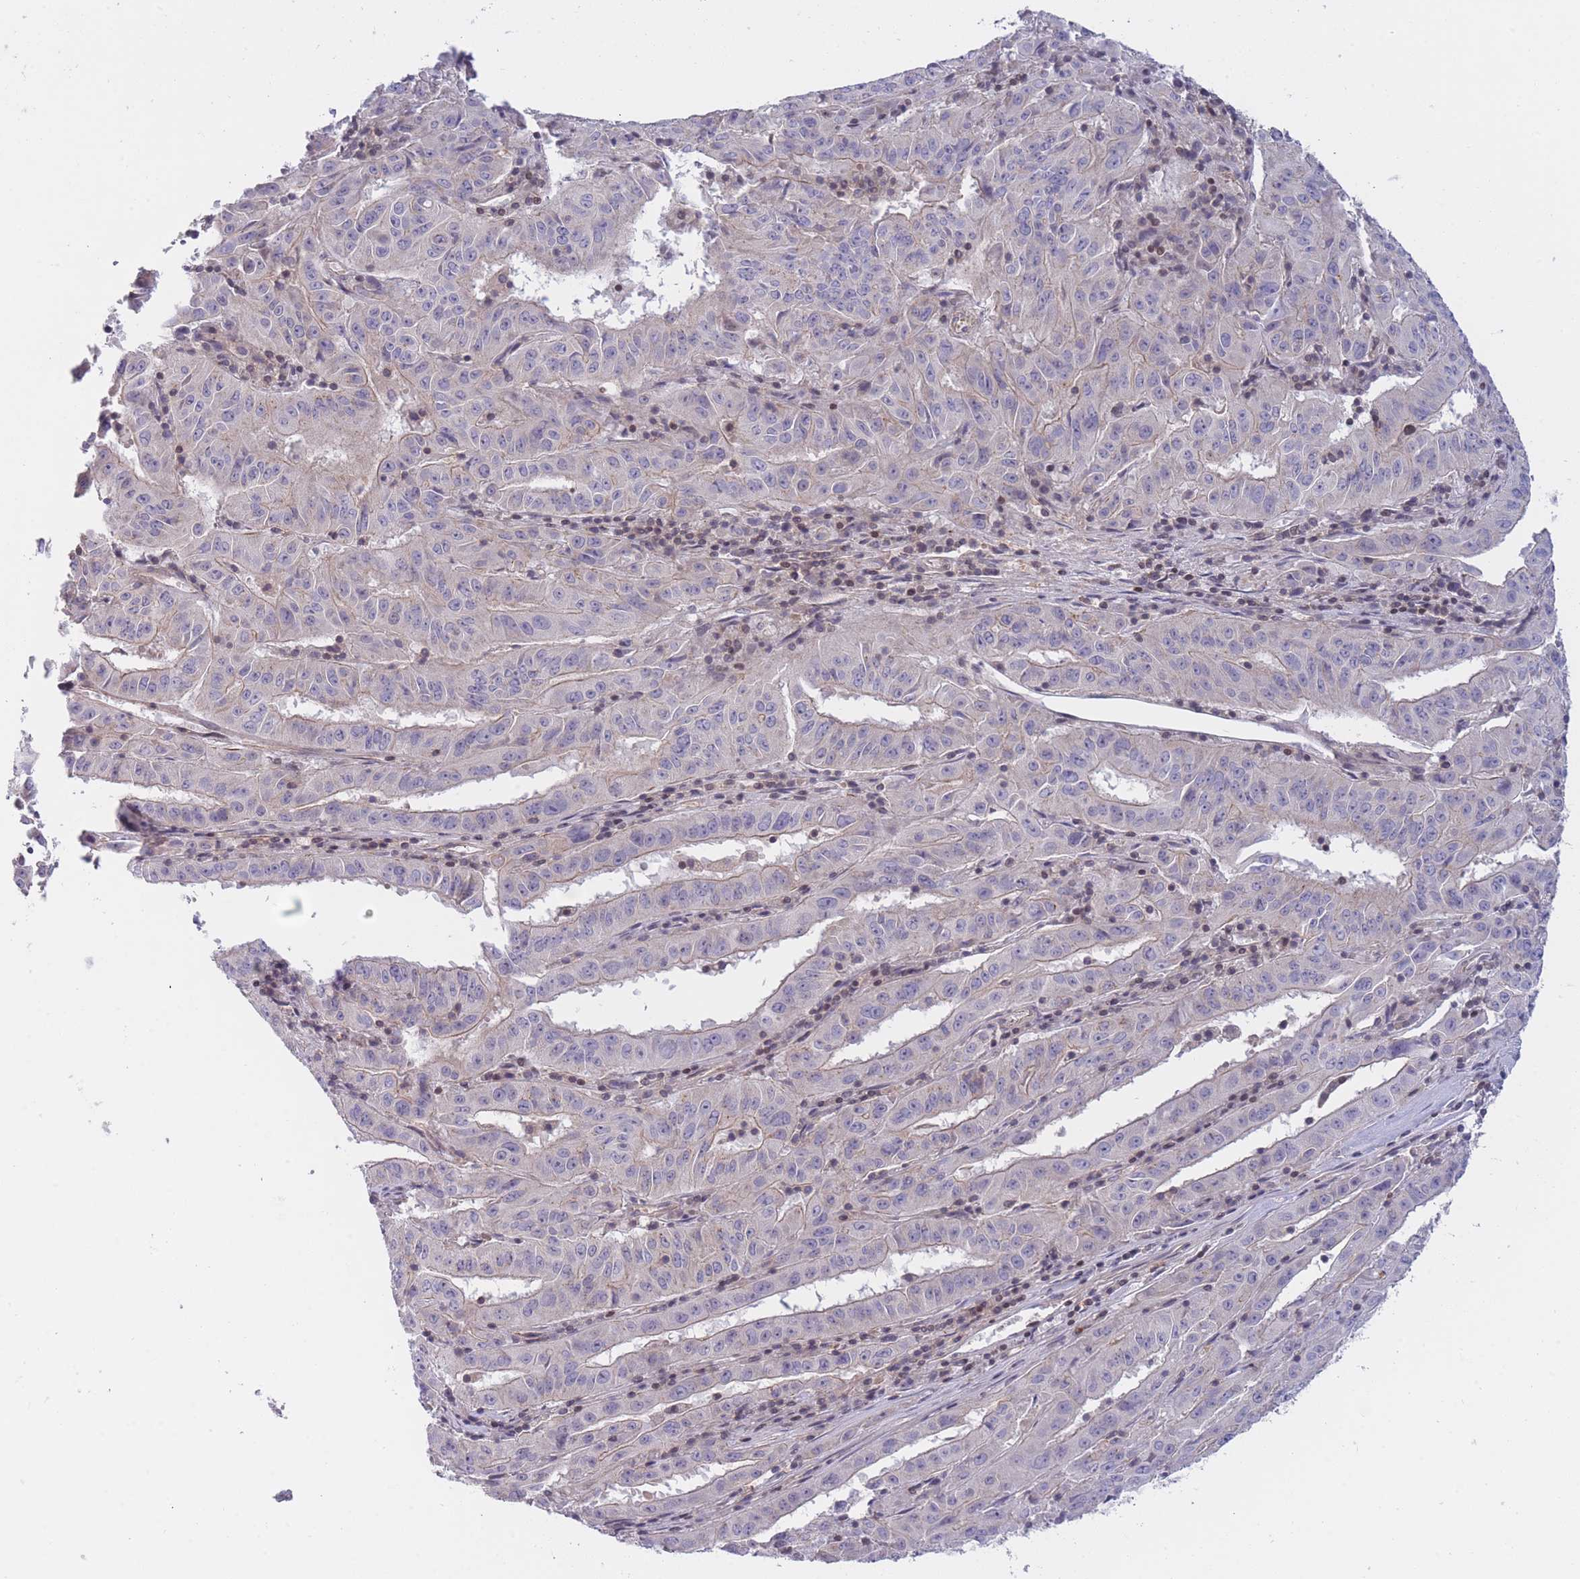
{"staining": {"intensity": "negative", "quantity": "none", "location": "none"}, "tissue": "pancreatic cancer", "cell_type": "Tumor cells", "image_type": "cancer", "snomed": [{"axis": "morphology", "description": "Adenocarcinoma, NOS"}, {"axis": "topography", "description": "Pancreas"}], "caption": "Tumor cells are negative for protein expression in human pancreatic cancer.", "gene": "SLC35F5", "patient": {"sex": "male", "age": 63}}